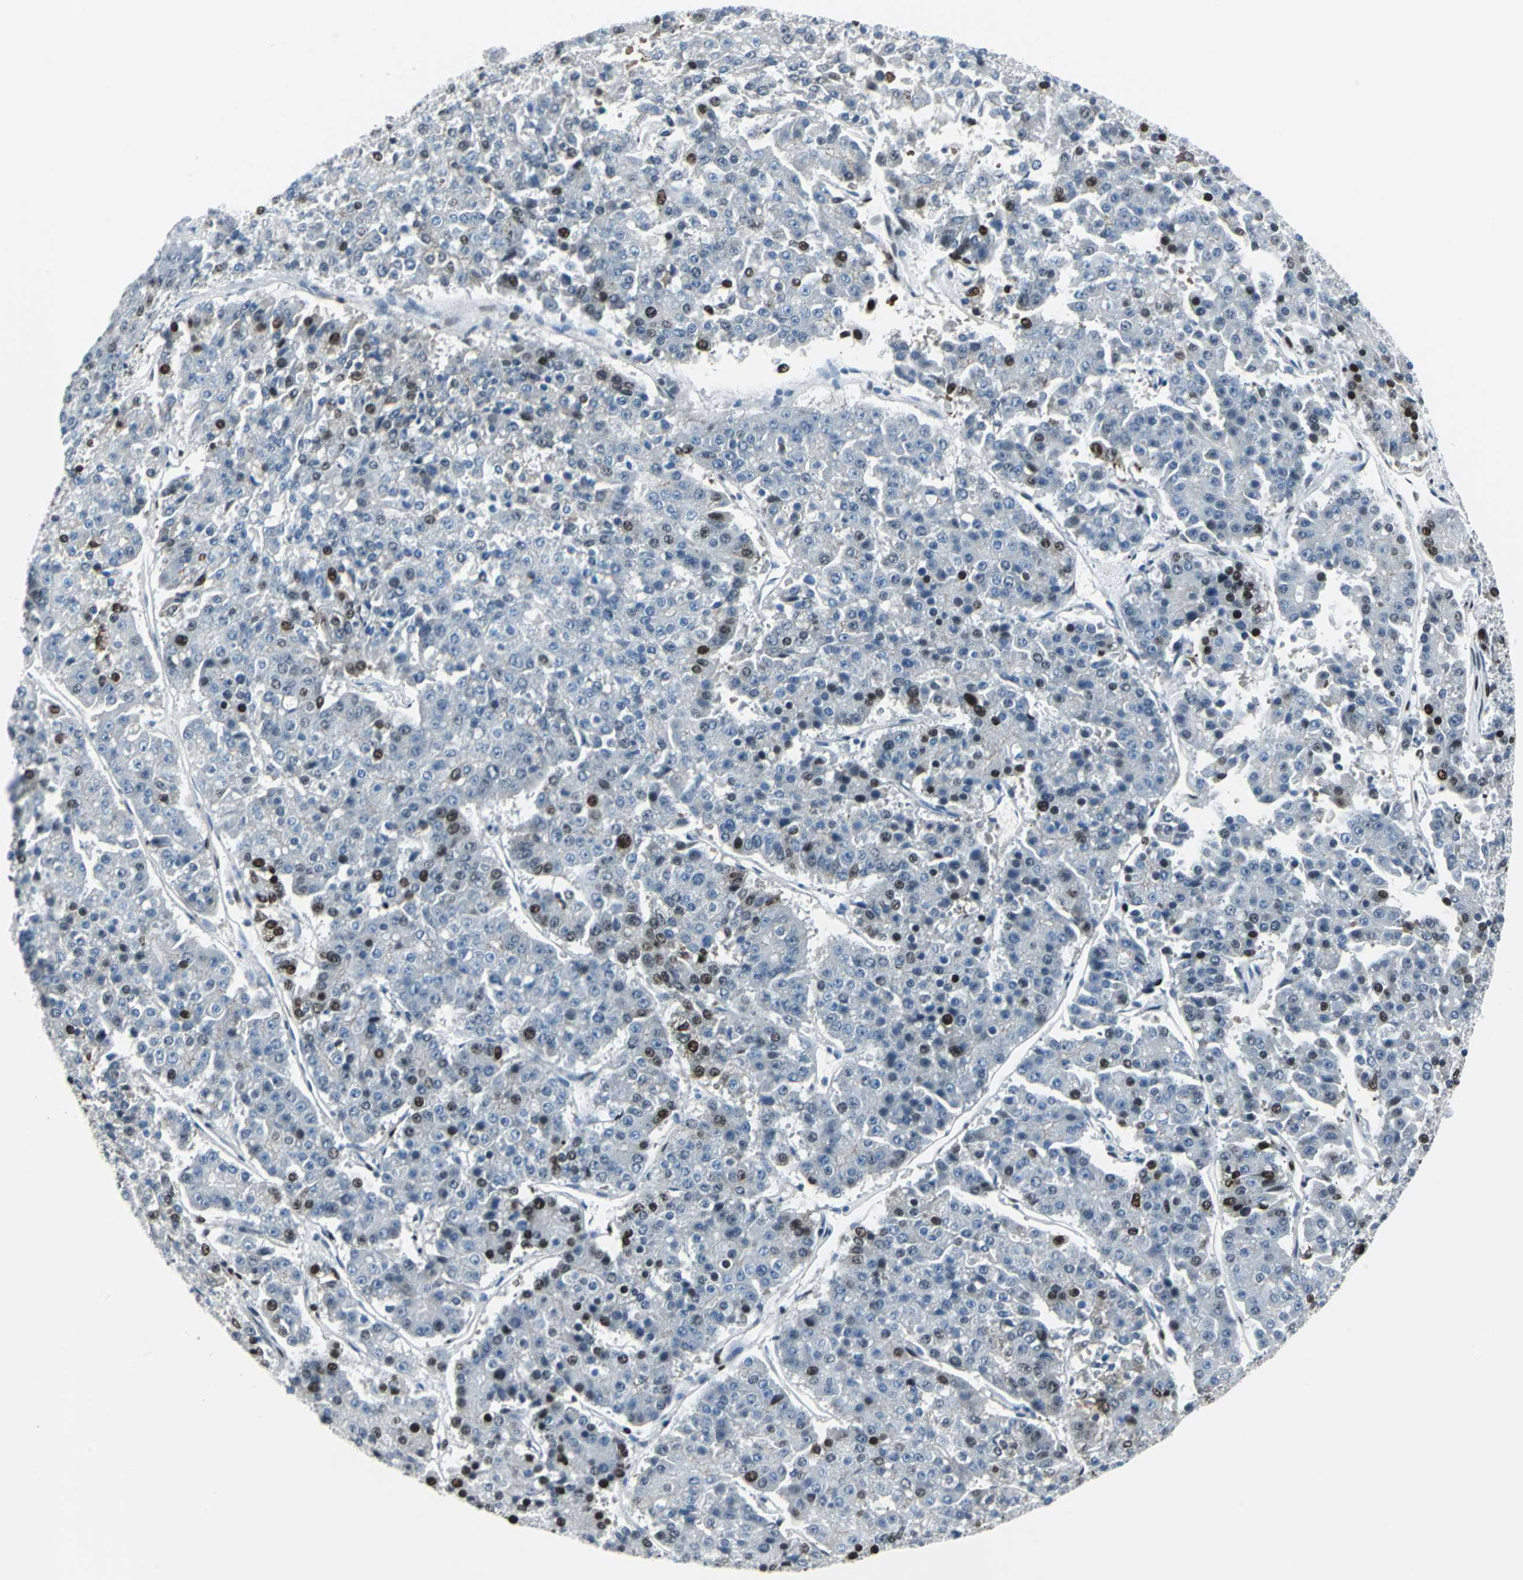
{"staining": {"intensity": "strong", "quantity": "25%-75%", "location": "nuclear"}, "tissue": "pancreatic cancer", "cell_type": "Tumor cells", "image_type": "cancer", "snomed": [{"axis": "morphology", "description": "Adenocarcinoma, NOS"}, {"axis": "topography", "description": "Pancreas"}], "caption": "Protein analysis of pancreatic cancer (adenocarcinoma) tissue reveals strong nuclear positivity in about 25%-75% of tumor cells. The staining is performed using DAB brown chromogen to label protein expression. The nuclei are counter-stained blue using hematoxylin.", "gene": "HDAC2", "patient": {"sex": "male", "age": 50}}